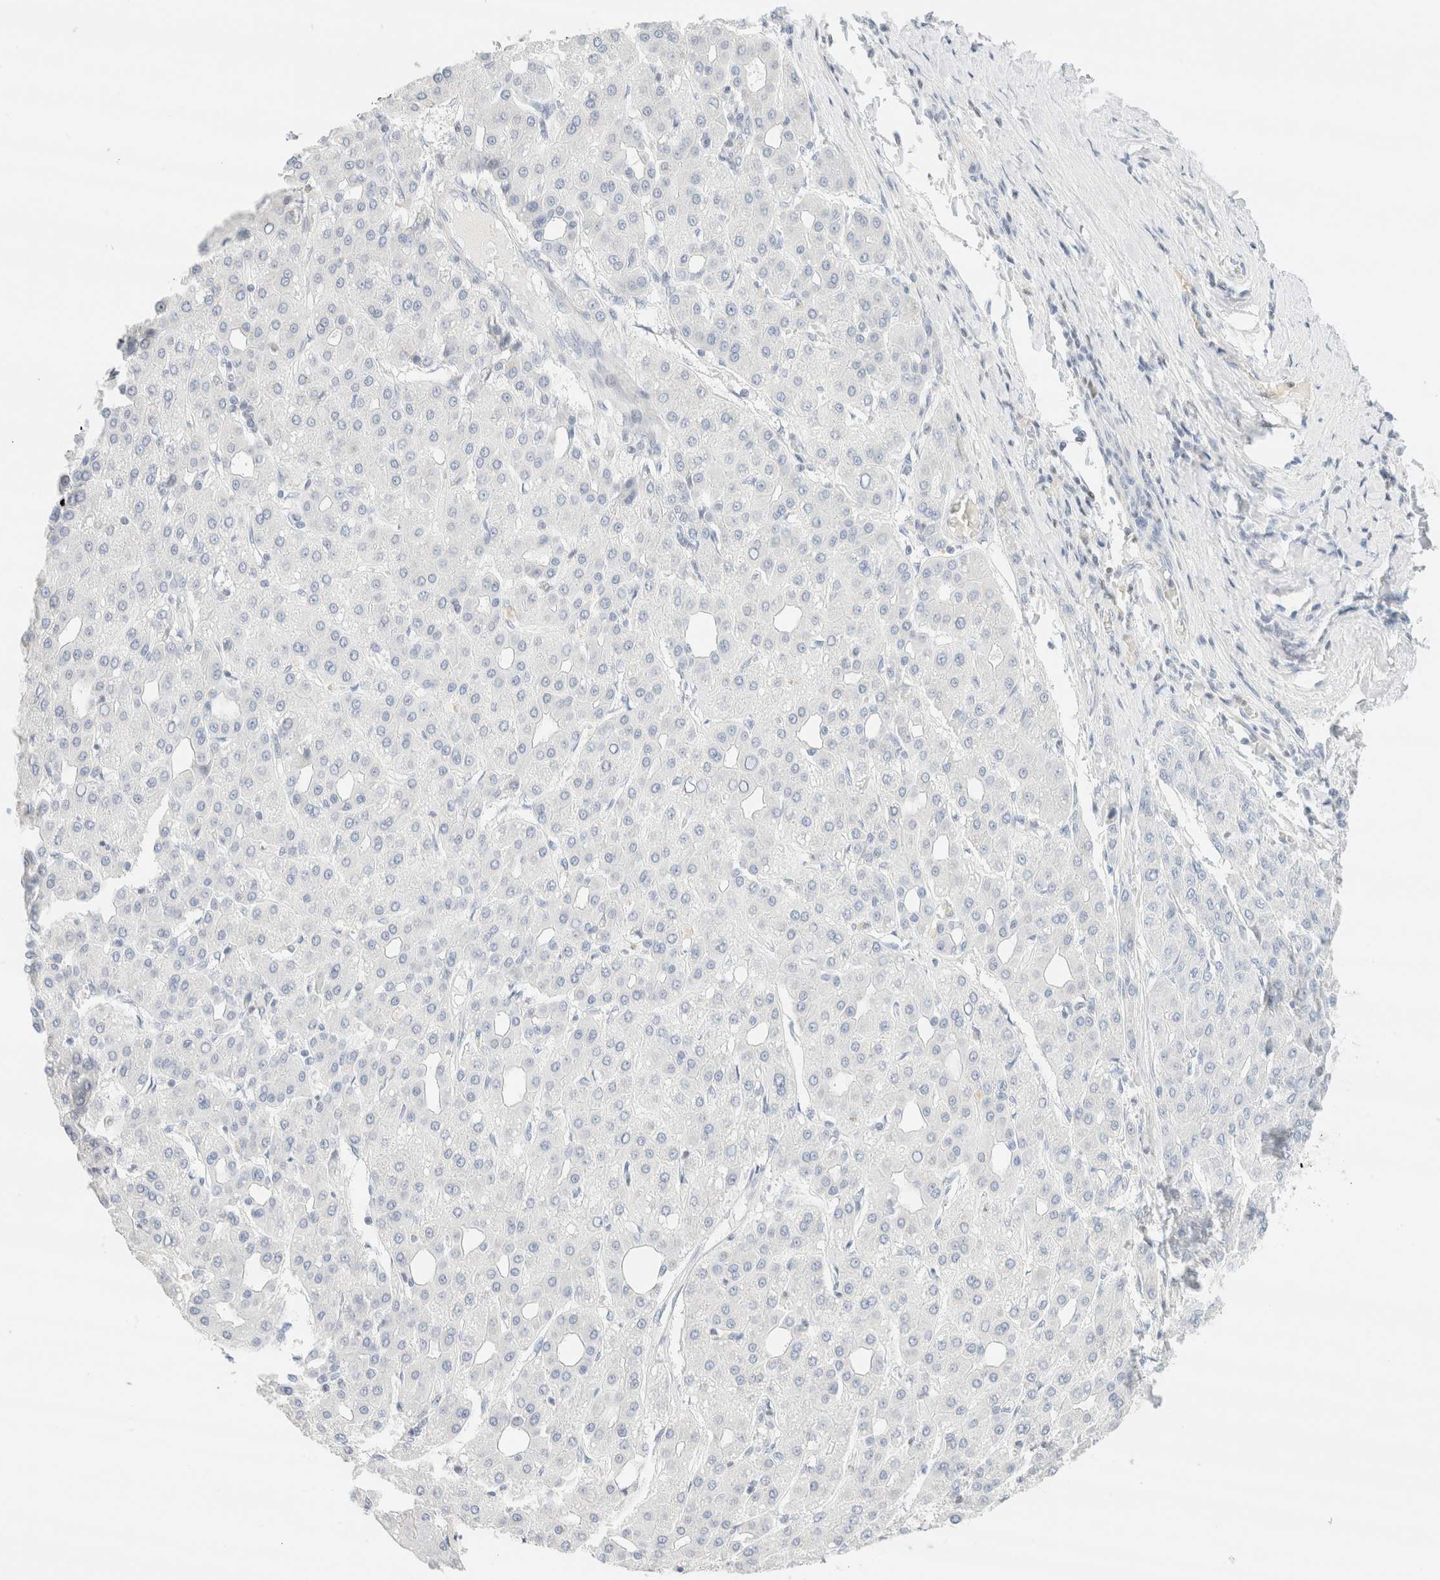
{"staining": {"intensity": "negative", "quantity": "none", "location": "none"}, "tissue": "liver cancer", "cell_type": "Tumor cells", "image_type": "cancer", "snomed": [{"axis": "morphology", "description": "Carcinoma, Hepatocellular, NOS"}, {"axis": "topography", "description": "Liver"}], "caption": "Tumor cells show no significant staining in hepatocellular carcinoma (liver).", "gene": "IKZF3", "patient": {"sex": "male", "age": 65}}